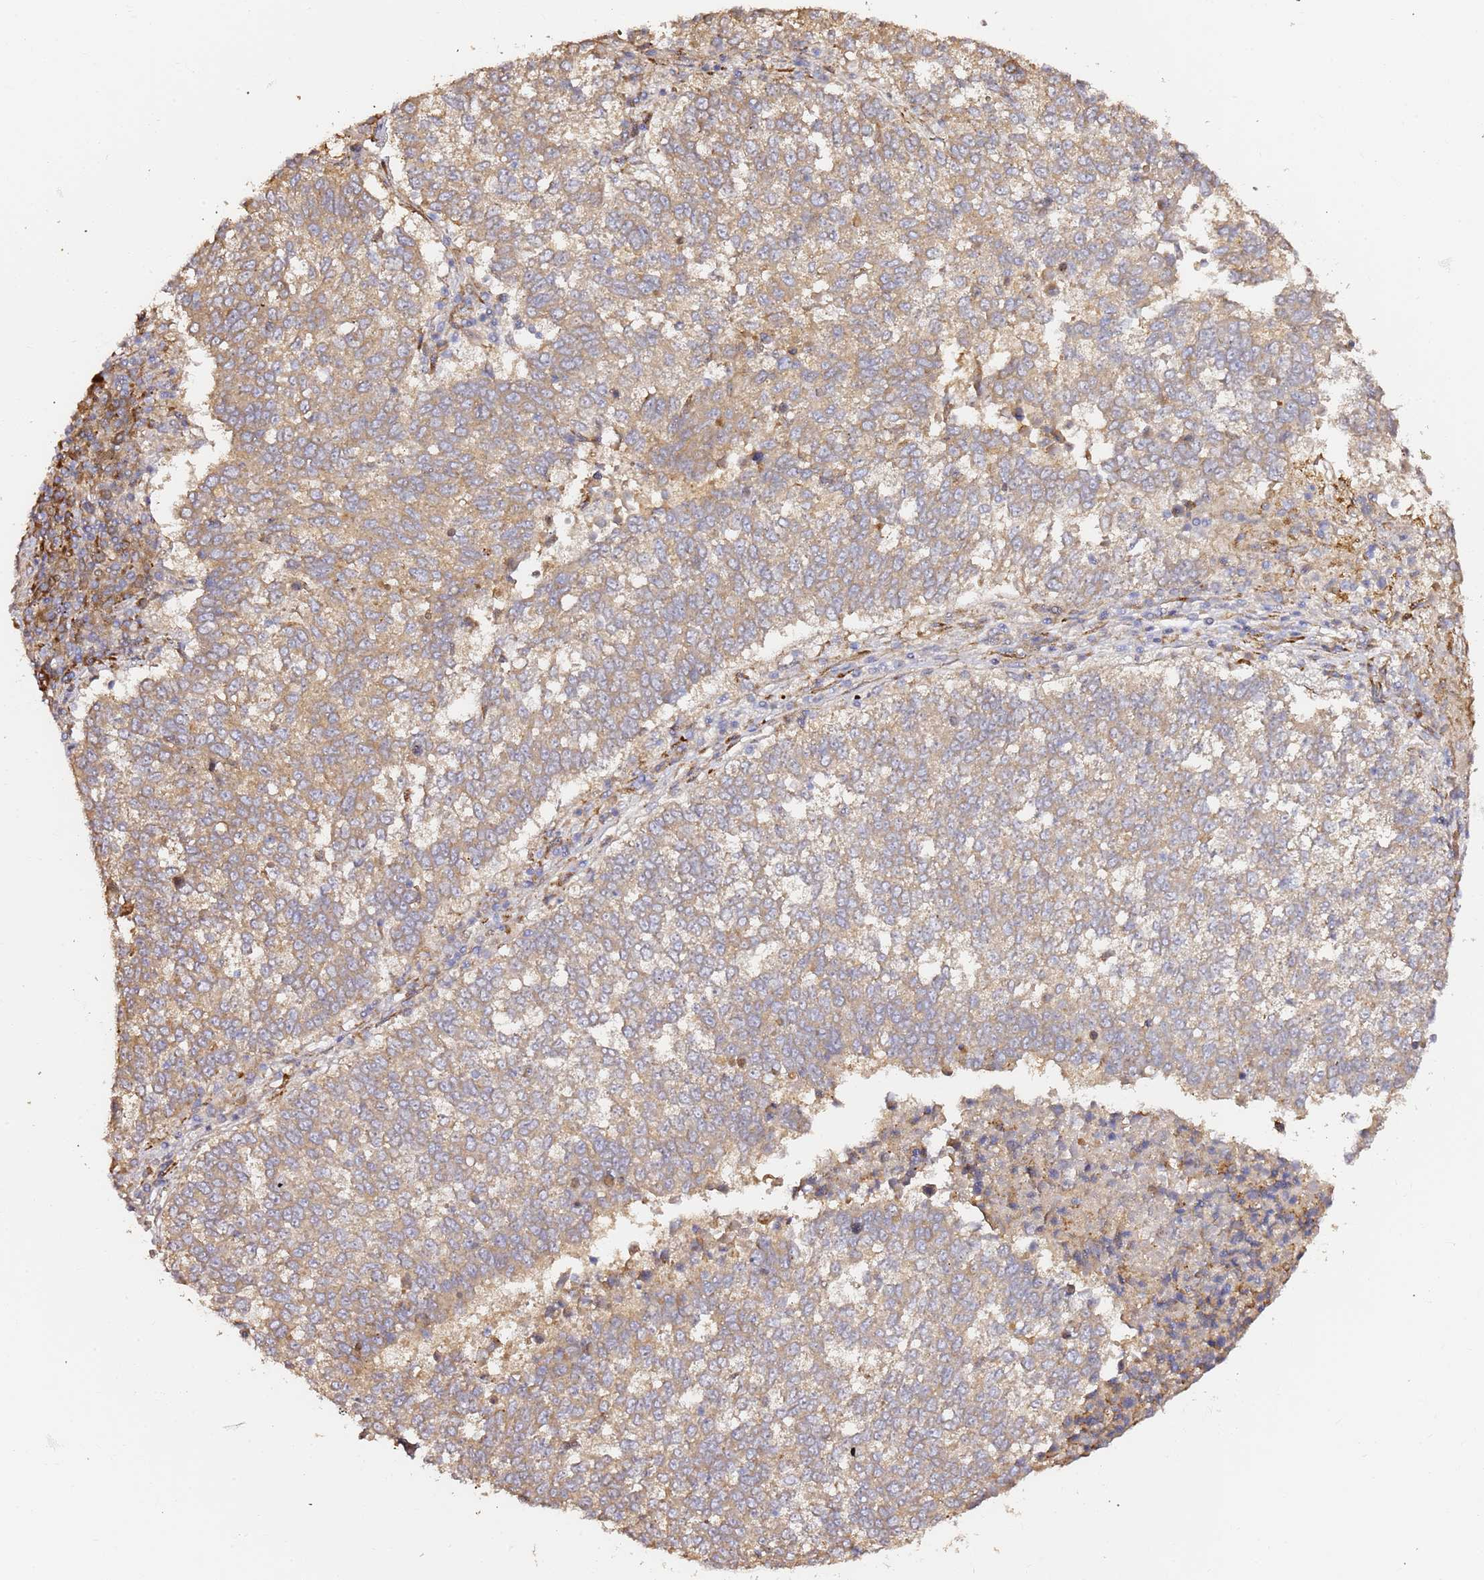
{"staining": {"intensity": "weak", "quantity": "25%-75%", "location": "cytoplasmic/membranous"}, "tissue": "lung cancer", "cell_type": "Tumor cells", "image_type": "cancer", "snomed": [{"axis": "morphology", "description": "Squamous cell carcinoma, NOS"}, {"axis": "topography", "description": "Lung"}], "caption": "A high-resolution histopathology image shows immunohistochemistry staining of lung squamous cell carcinoma, which exhibits weak cytoplasmic/membranous positivity in approximately 25%-75% of tumor cells.", "gene": "HSD17B7", "patient": {"sex": "male", "age": 73}}